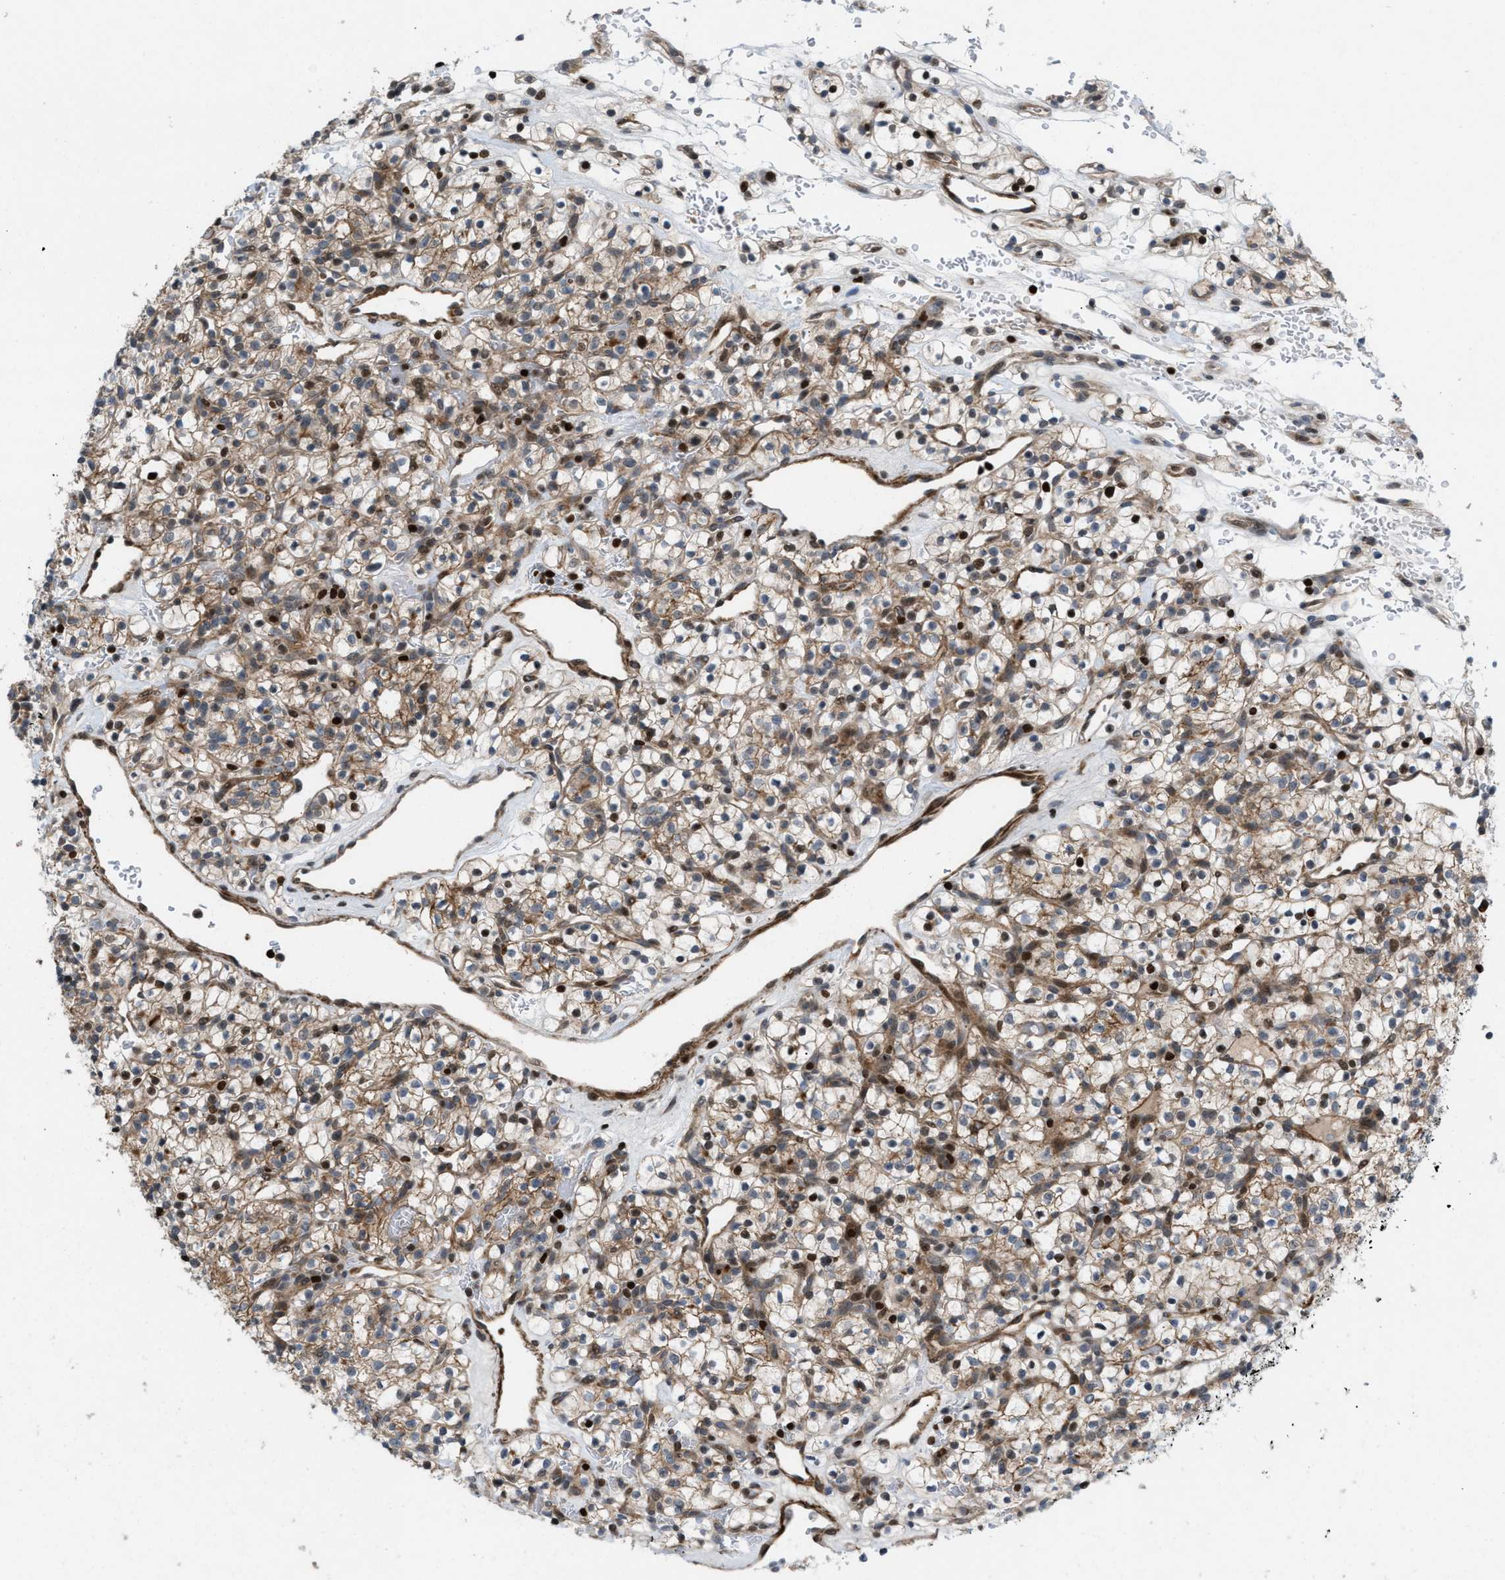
{"staining": {"intensity": "moderate", "quantity": ">75%", "location": "cytoplasmic/membranous"}, "tissue": "renal cancer", "cell_type": "Tumor cells", "image_type": "cancer", "snomed": [{"axis": "morphology", "description": "Adenocarcinoma, NOS"}, {"axis": "topography", "description": "Kidney"}], "caption": "This is a micrograph of immunohistochemistry staining of renal adenocarcinoma, which shows moderate expression in the cytoplasmic/membranous of tumor cells.", "gene": "ZNF276", "patient": {"sex": "female", "age": 57}}